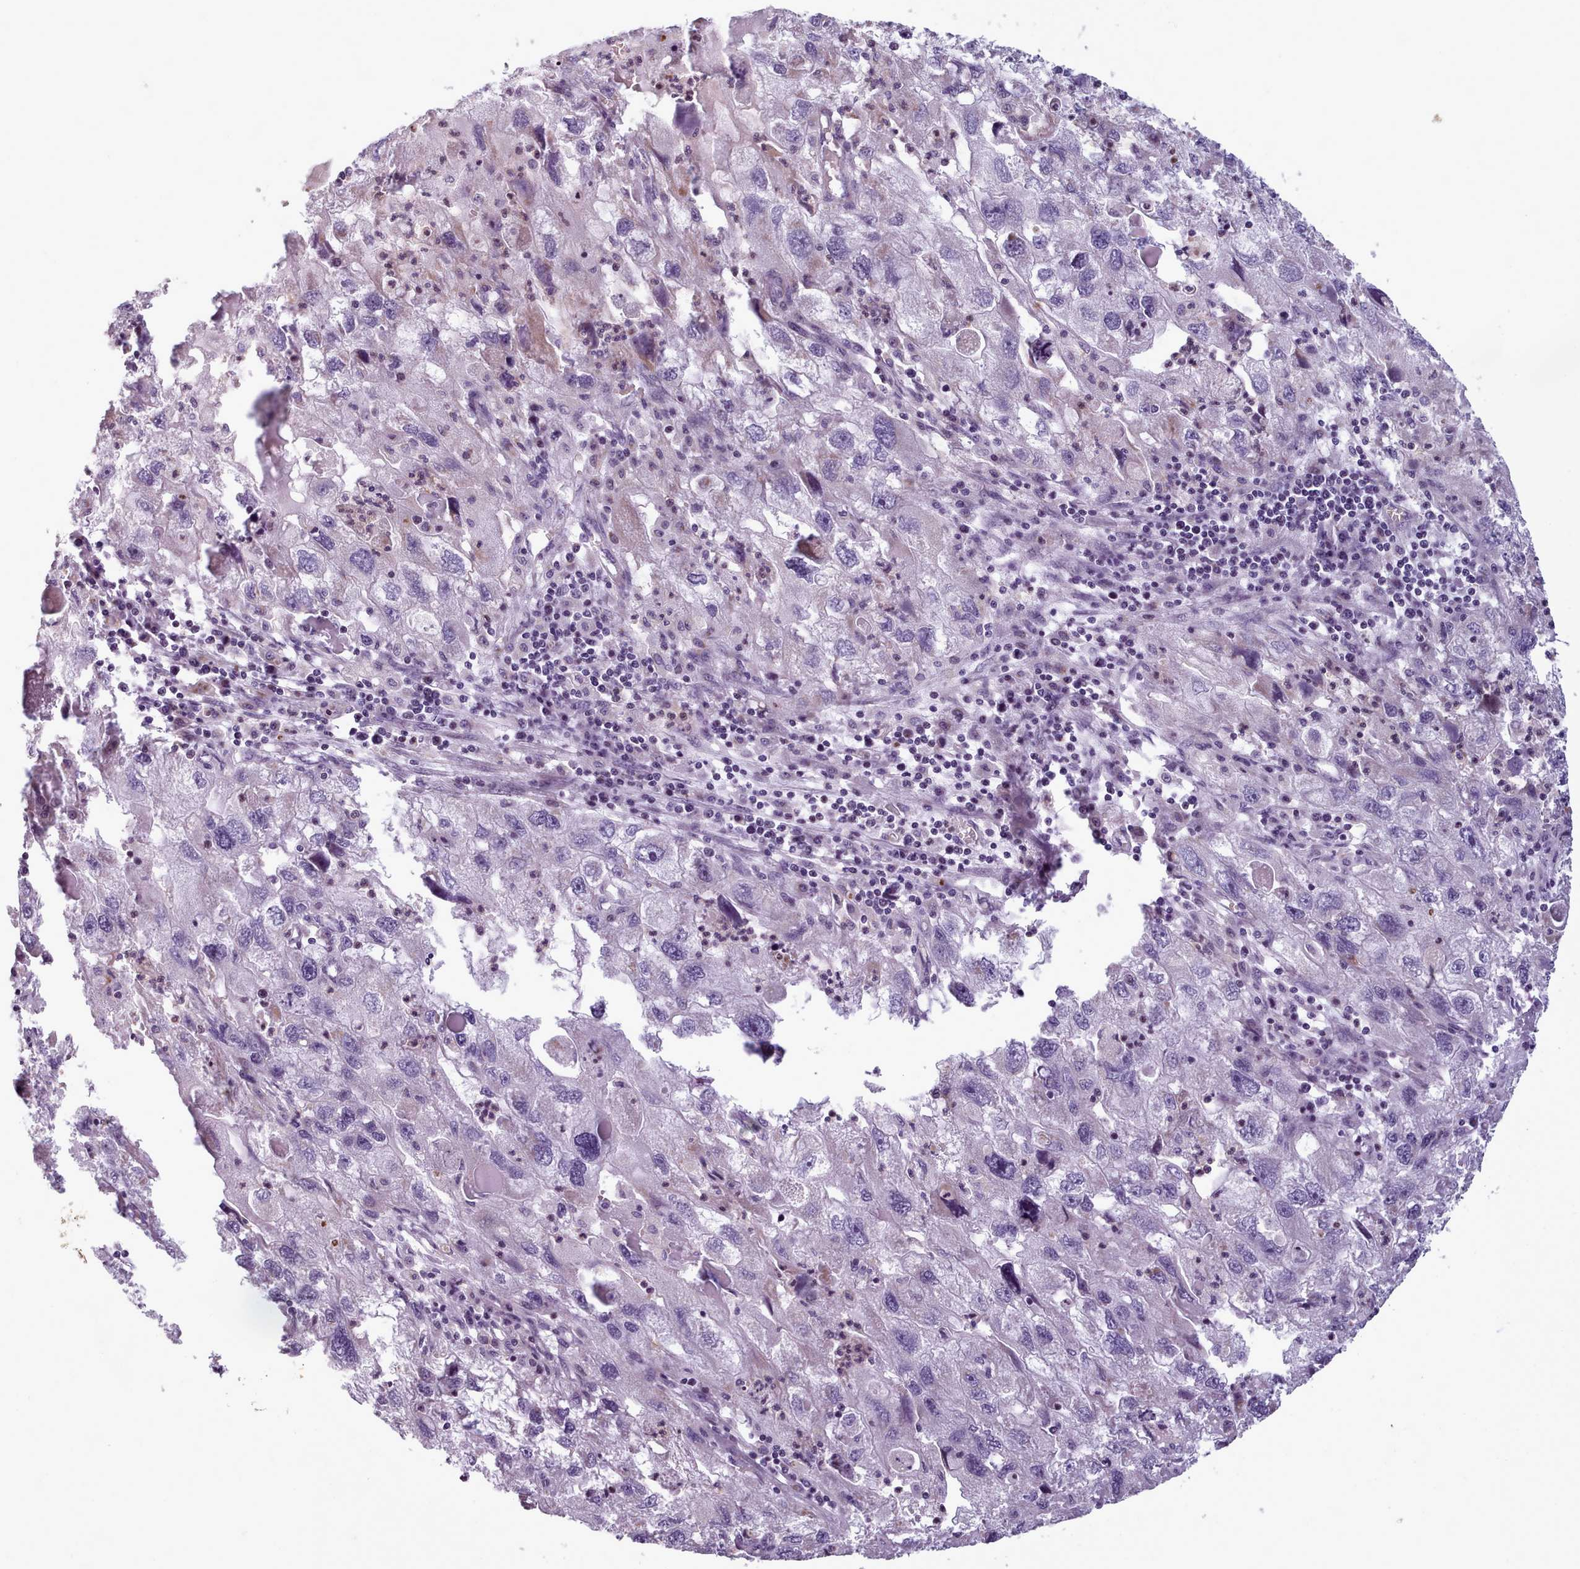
{"staining": {"intensity": "negative", "quantity": "none", "location": "none"}, "tissue": "endometrial cancer", "cell_type": "Tumor cells", "image_type": "cancer", "snomed": [{"axis": "morphology", "description": "Adenocarcinoma, NOS"}, {"axis": "topography", "description": "Endometrium"}], "caption": "Micrograph shows no protein positivity in tumor cells of endometrial cancer tissue.", "gene": "SLC52A3", "patient": {"sex": "female", "age": 49}}